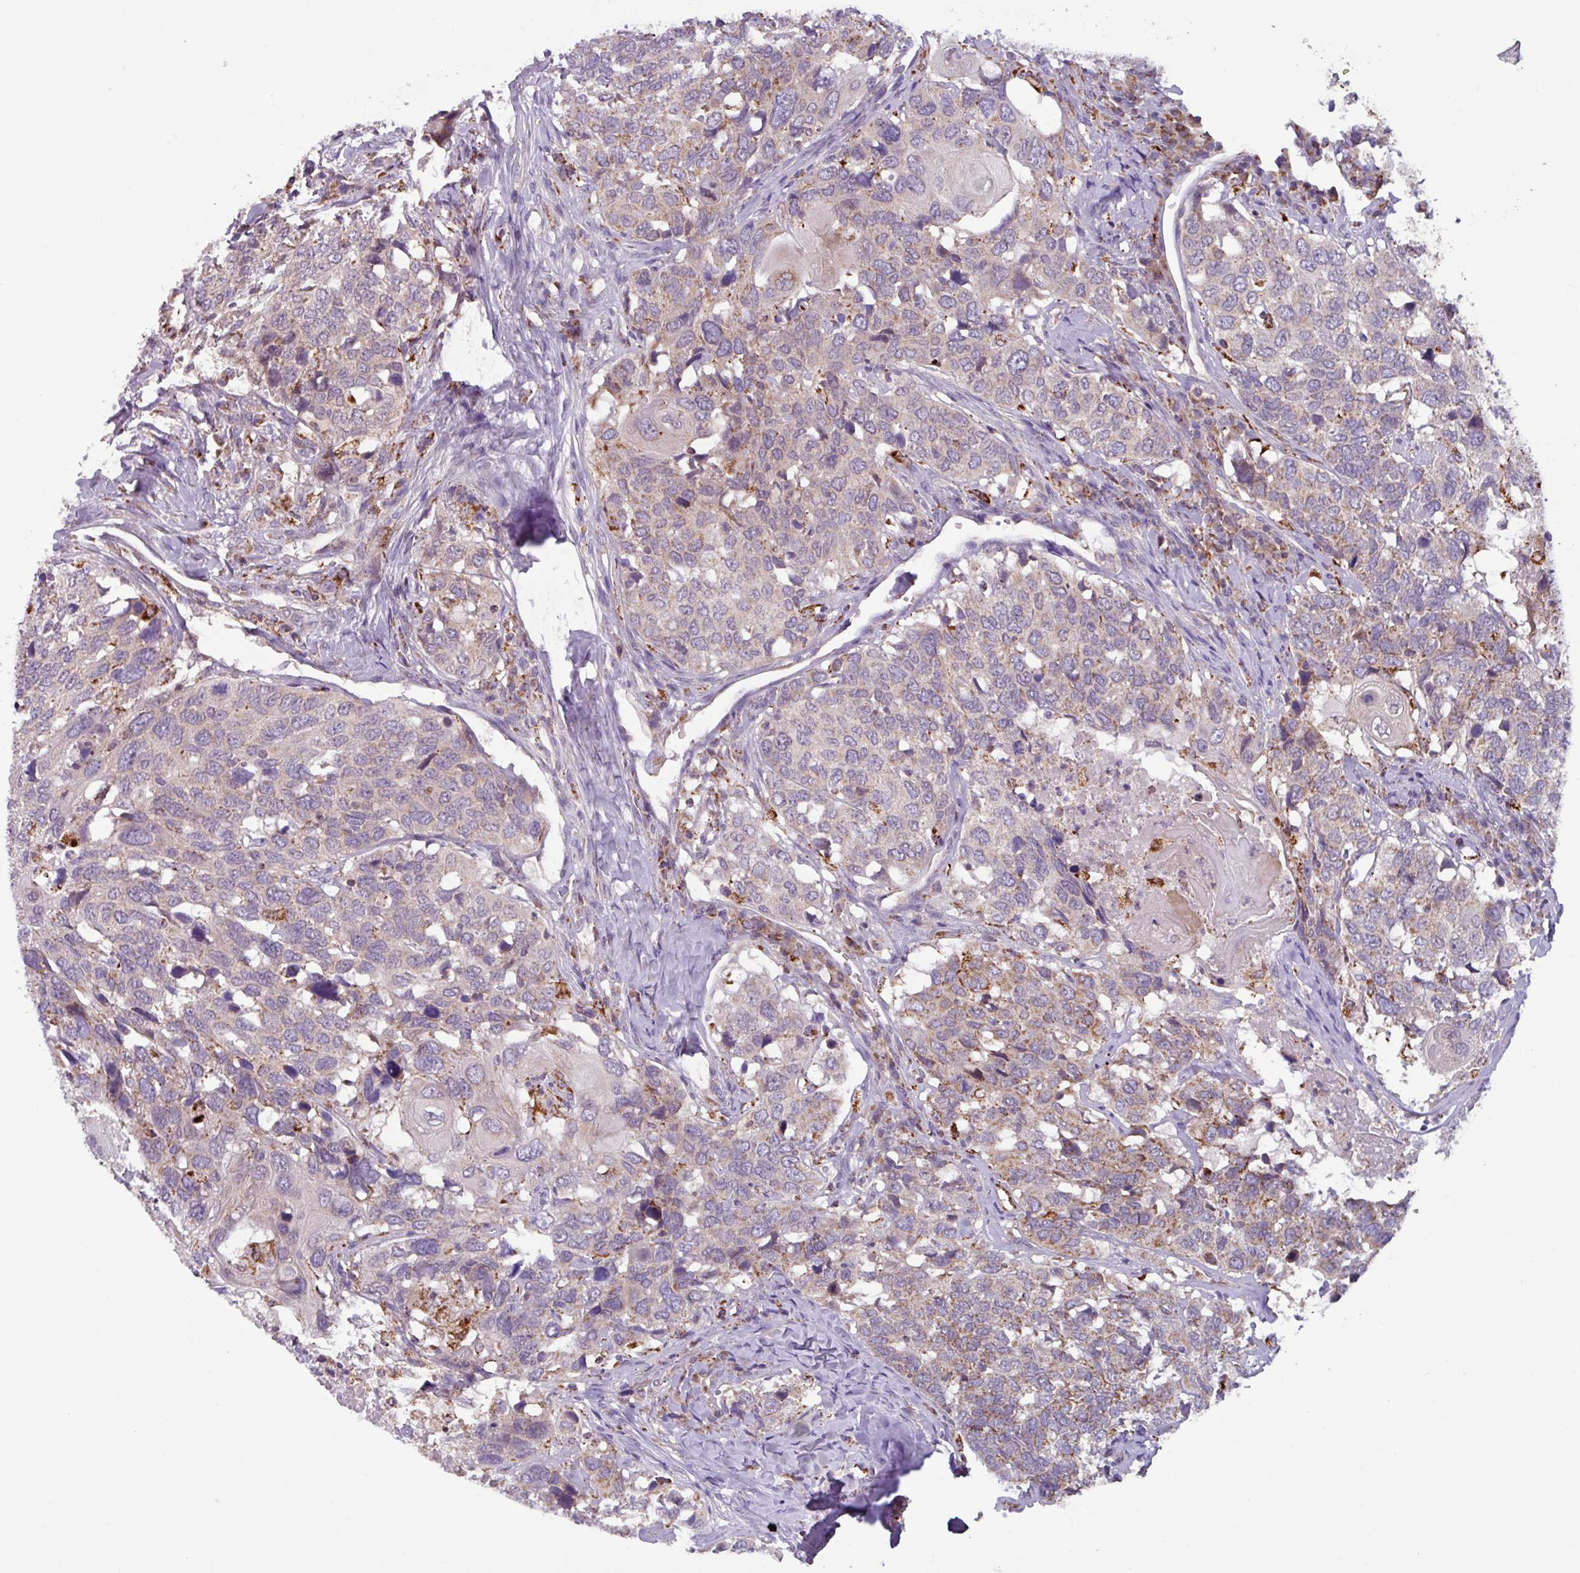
{"staining": {"intensity": "weak", "quantity": "<25%", "location": "cytoplasmic/membranous"}, "tissue": "head and neck cancer", "cell_type": "Tumor cells", "image_type": "cancer", "snomed": [{"axis": "morphology", "description": "Normal tissue, NOS"}, {"axis": "morphology", "description": "Squamous cell carcinoma, NOS"}, {"axis": "topography", "description": "Skeletal muscle"}, {"axis": "topography", "description": "Vascular tissue"}, {"axis": "topography", "description": "Peripheral nerve tissue"}, {"axis": "topography", "description": "Head-Neck"}], "caption": "This is a histopathology image of IHC staining of head and neck cancer, which shows no expression in tumor cells.", "gene": "AKIRIN1", "patient": {"sex": "male", "age": 66}}